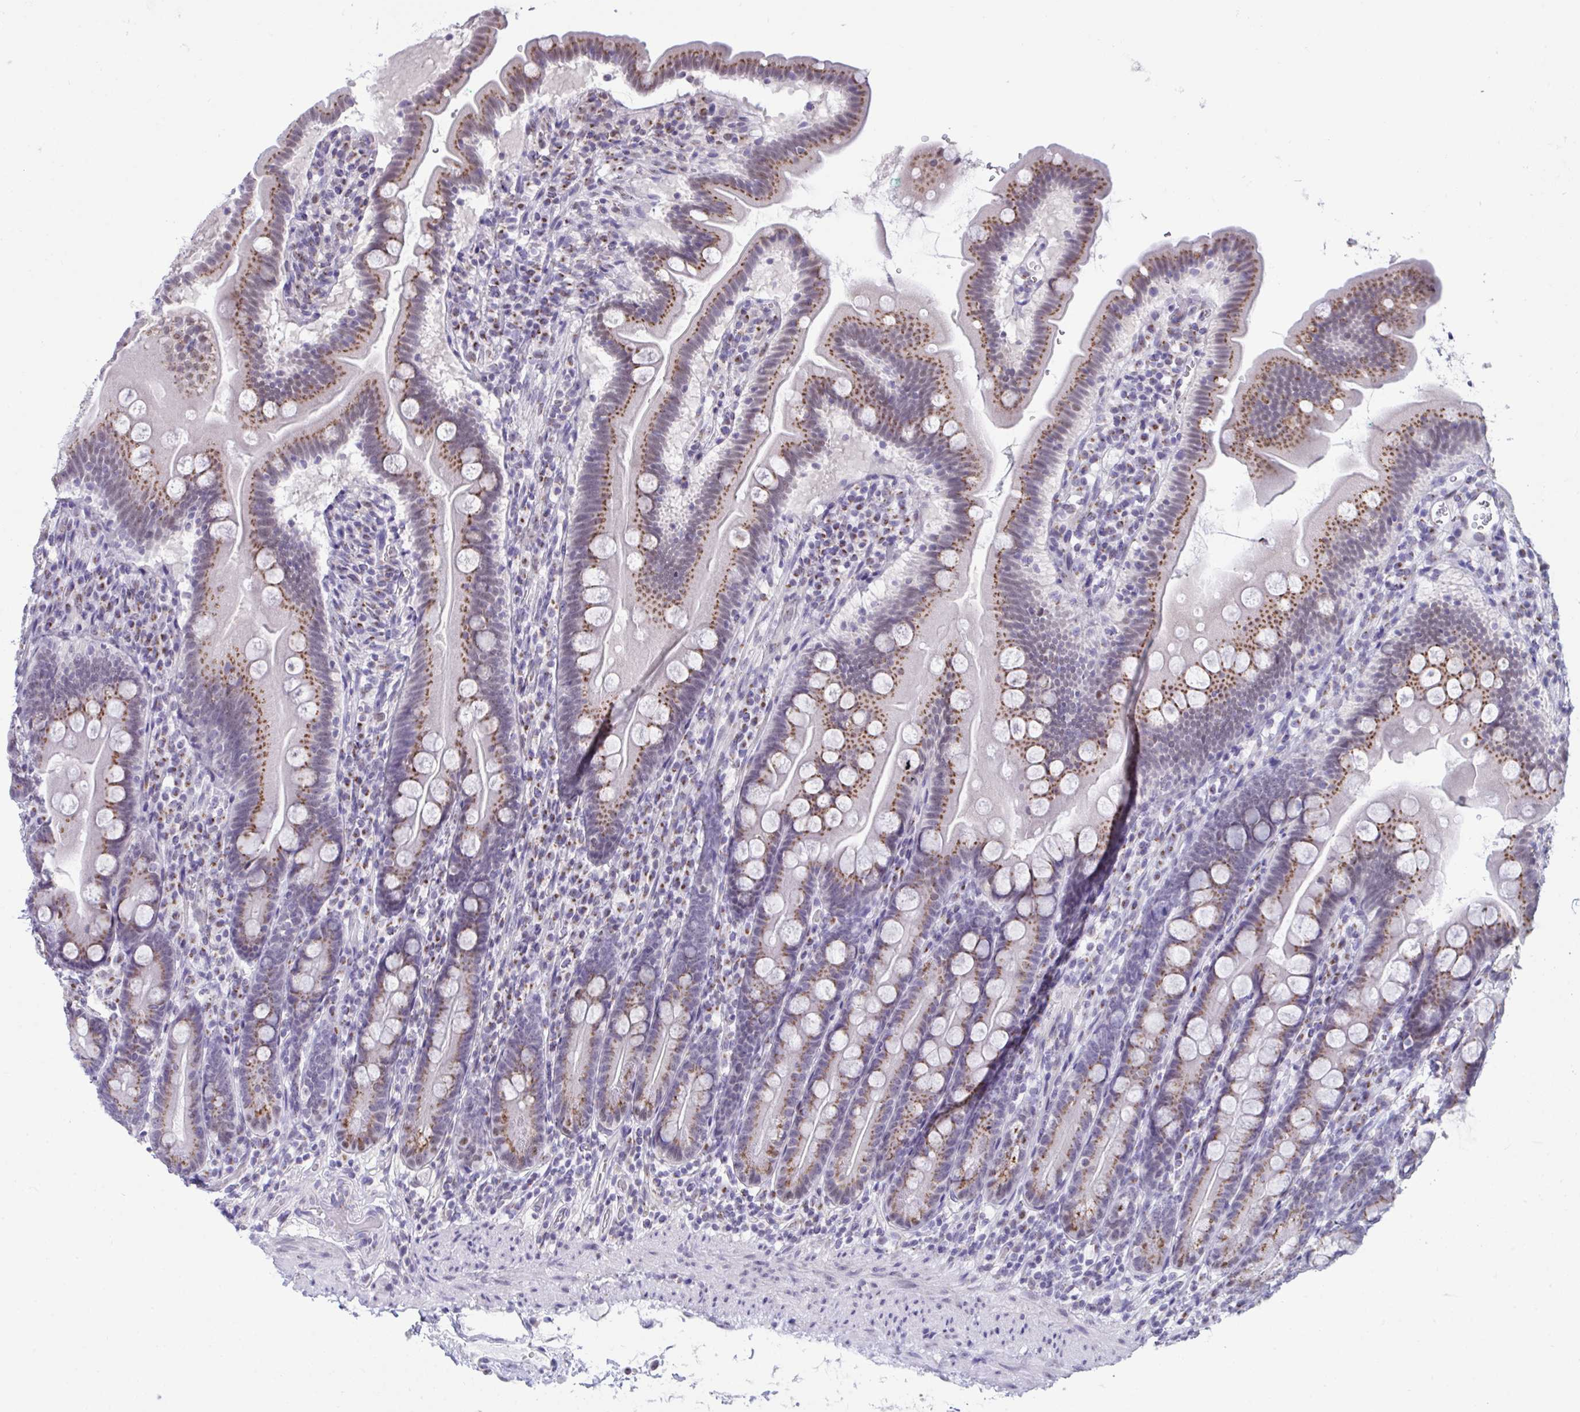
{"staining": {"intensity": "moderate", "quantity": ">75%", "location": "cytoplasmic/membranous"}, "tissue": "duodenum", "cell_type": "Glandular cells", "image_type": "normal", "snomed": [{"axis": "morphology", "description": "Normal tissue, NOS"}, {"axis": "topography", "description": "Duodenum"}], "caption": "IHC of normal human duodenum exhibits medium levels of moderate cytoplasmic/membranous staining in approximately >75% of glandular cells. Nuclei are stained in blue.", "gene": "SCLY", "patient": {"sex": "female", "age": 67}}